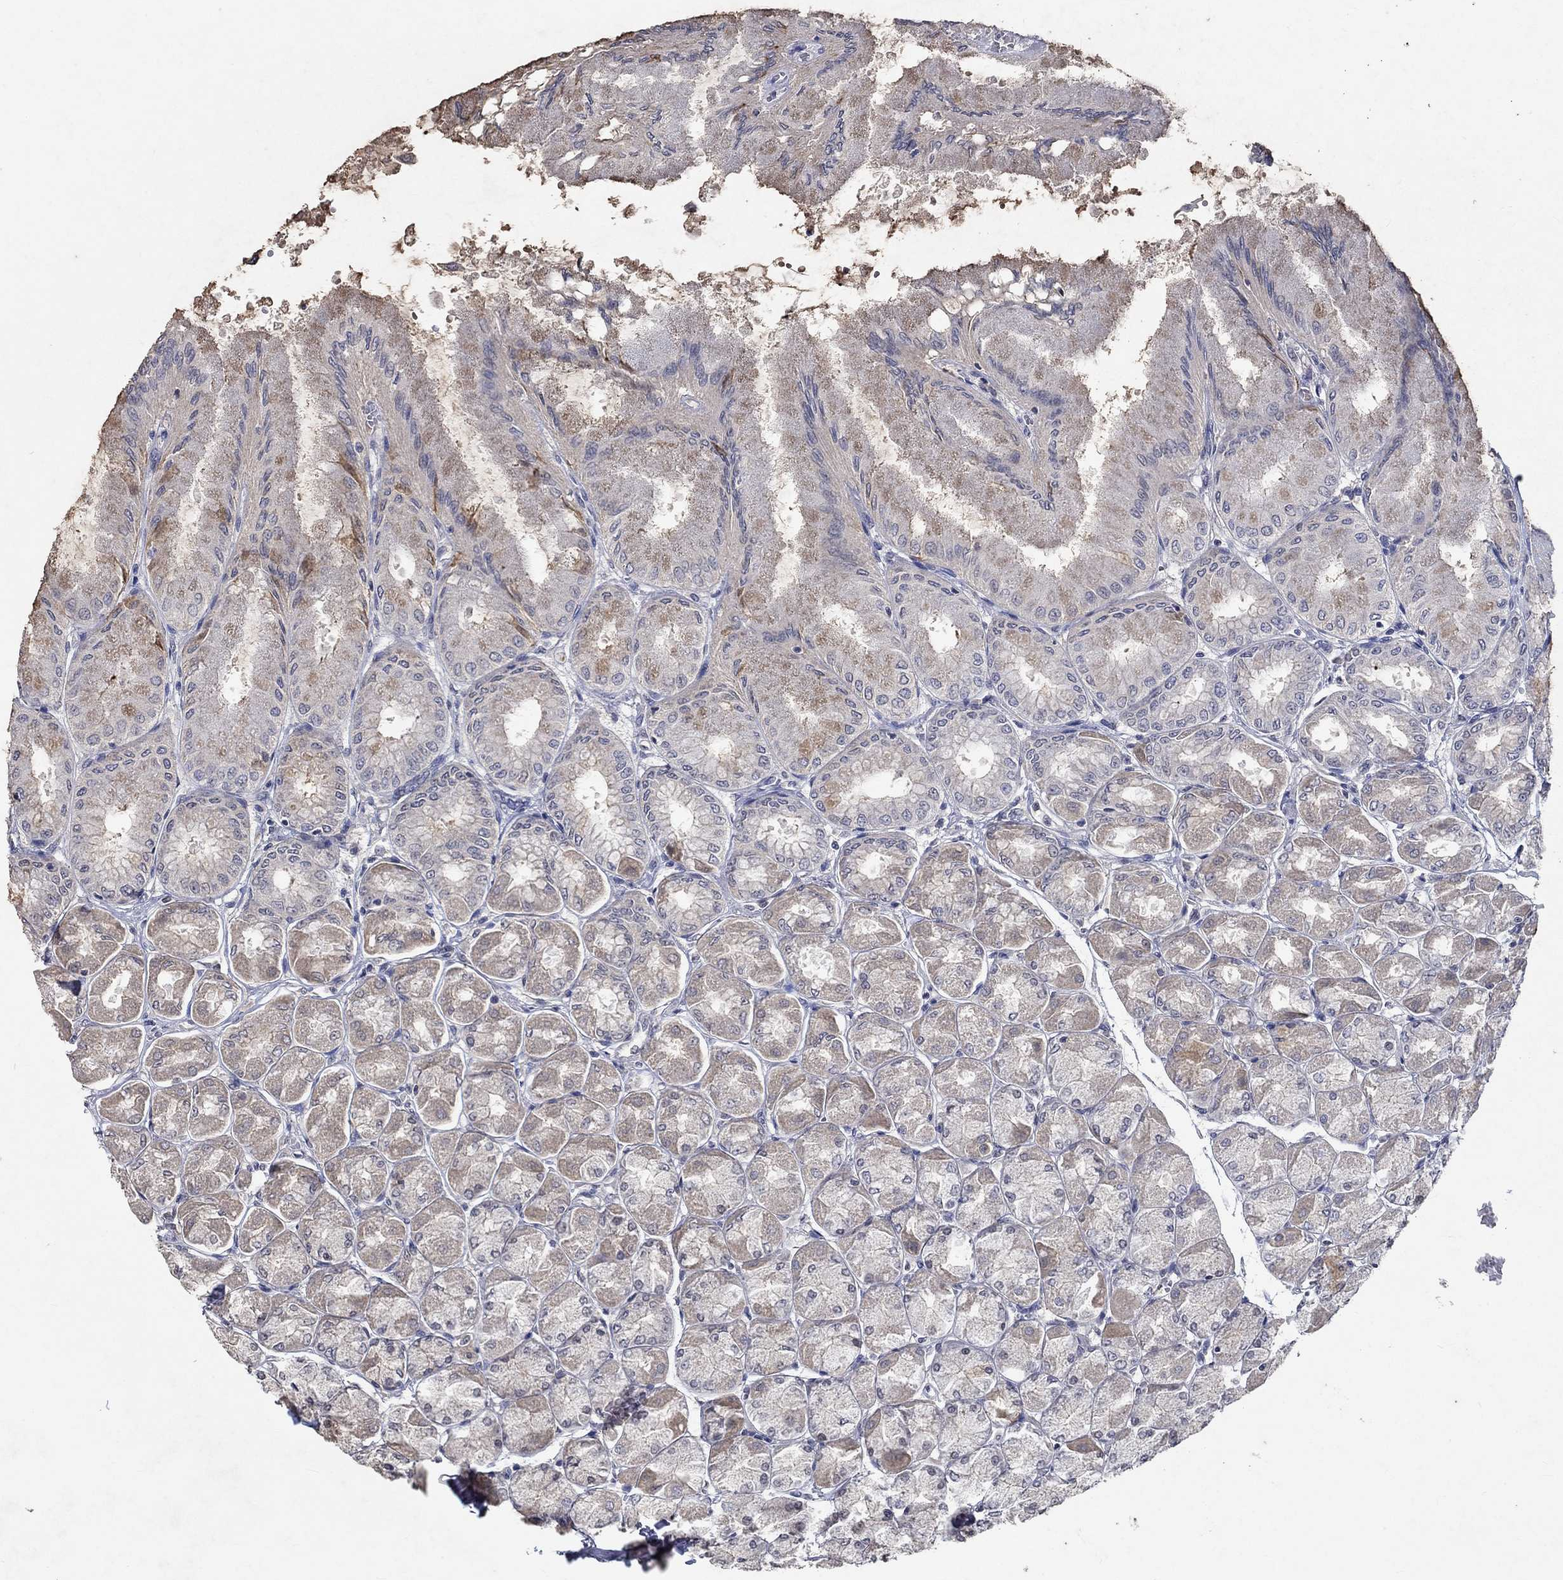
{"staining": {"intensity": "moderate", "quantity": "<25%", "location": "cytoplasmic/membranous"}, "tissue": "stomach", "cell_type": "Glandular cells", "image_type": "normal", "snomed": [{"axis": "morphology", "description": "Normal tissue, NOS"}, {"axis": "topography", "description": "Stomach, upper"}], "caption": "DAB immunohistochemical staining of normal human stomach demonstrates moderate cytoplasmic/membranous protein expression in about <25% of glandular cells. Nuclei are stained in blue.", "gene": "TMEM169", "patient": {"sex": "male", "age": 60}}